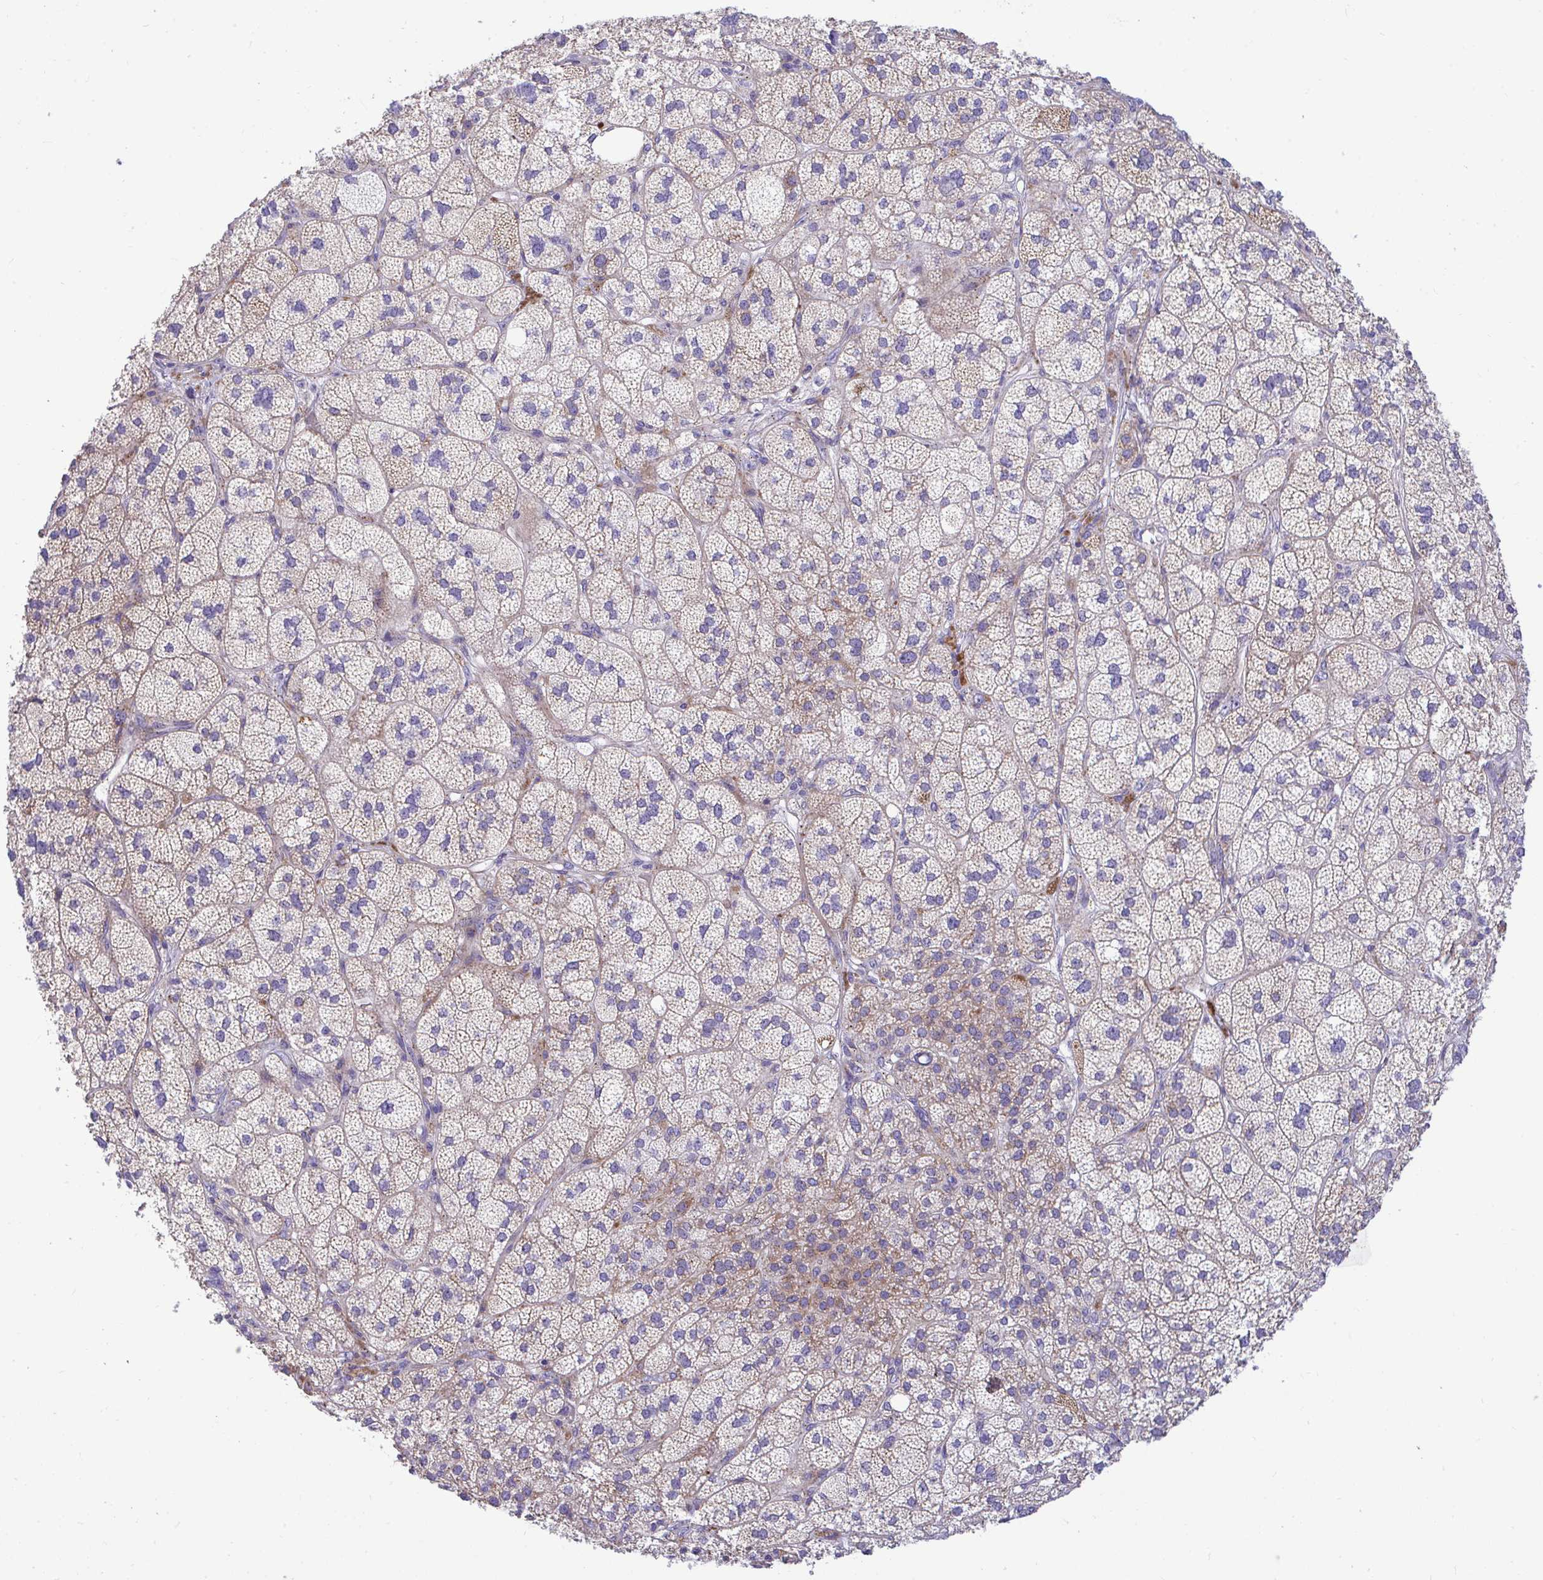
{"staining": {"intensity": "moderate", "quantity": ">75%", "location": "cytoplasmic/membranous"}, "tissue": "adrenal gland", "cell_type": "Glandular cells", "image_type": "normal", "snomed": [{"axis": "morphology", "description": "Normal tissue, NOS"}, {"axis": "topography", "description": "Adrenal gland"}], "caption": "A brown stain labels moderate cytoplasmic/membranous expression of a protein in glandular cells of normal adrenal gland.", "gene": "MRPS16", "patient": {"sex": "female", "age": 60}}